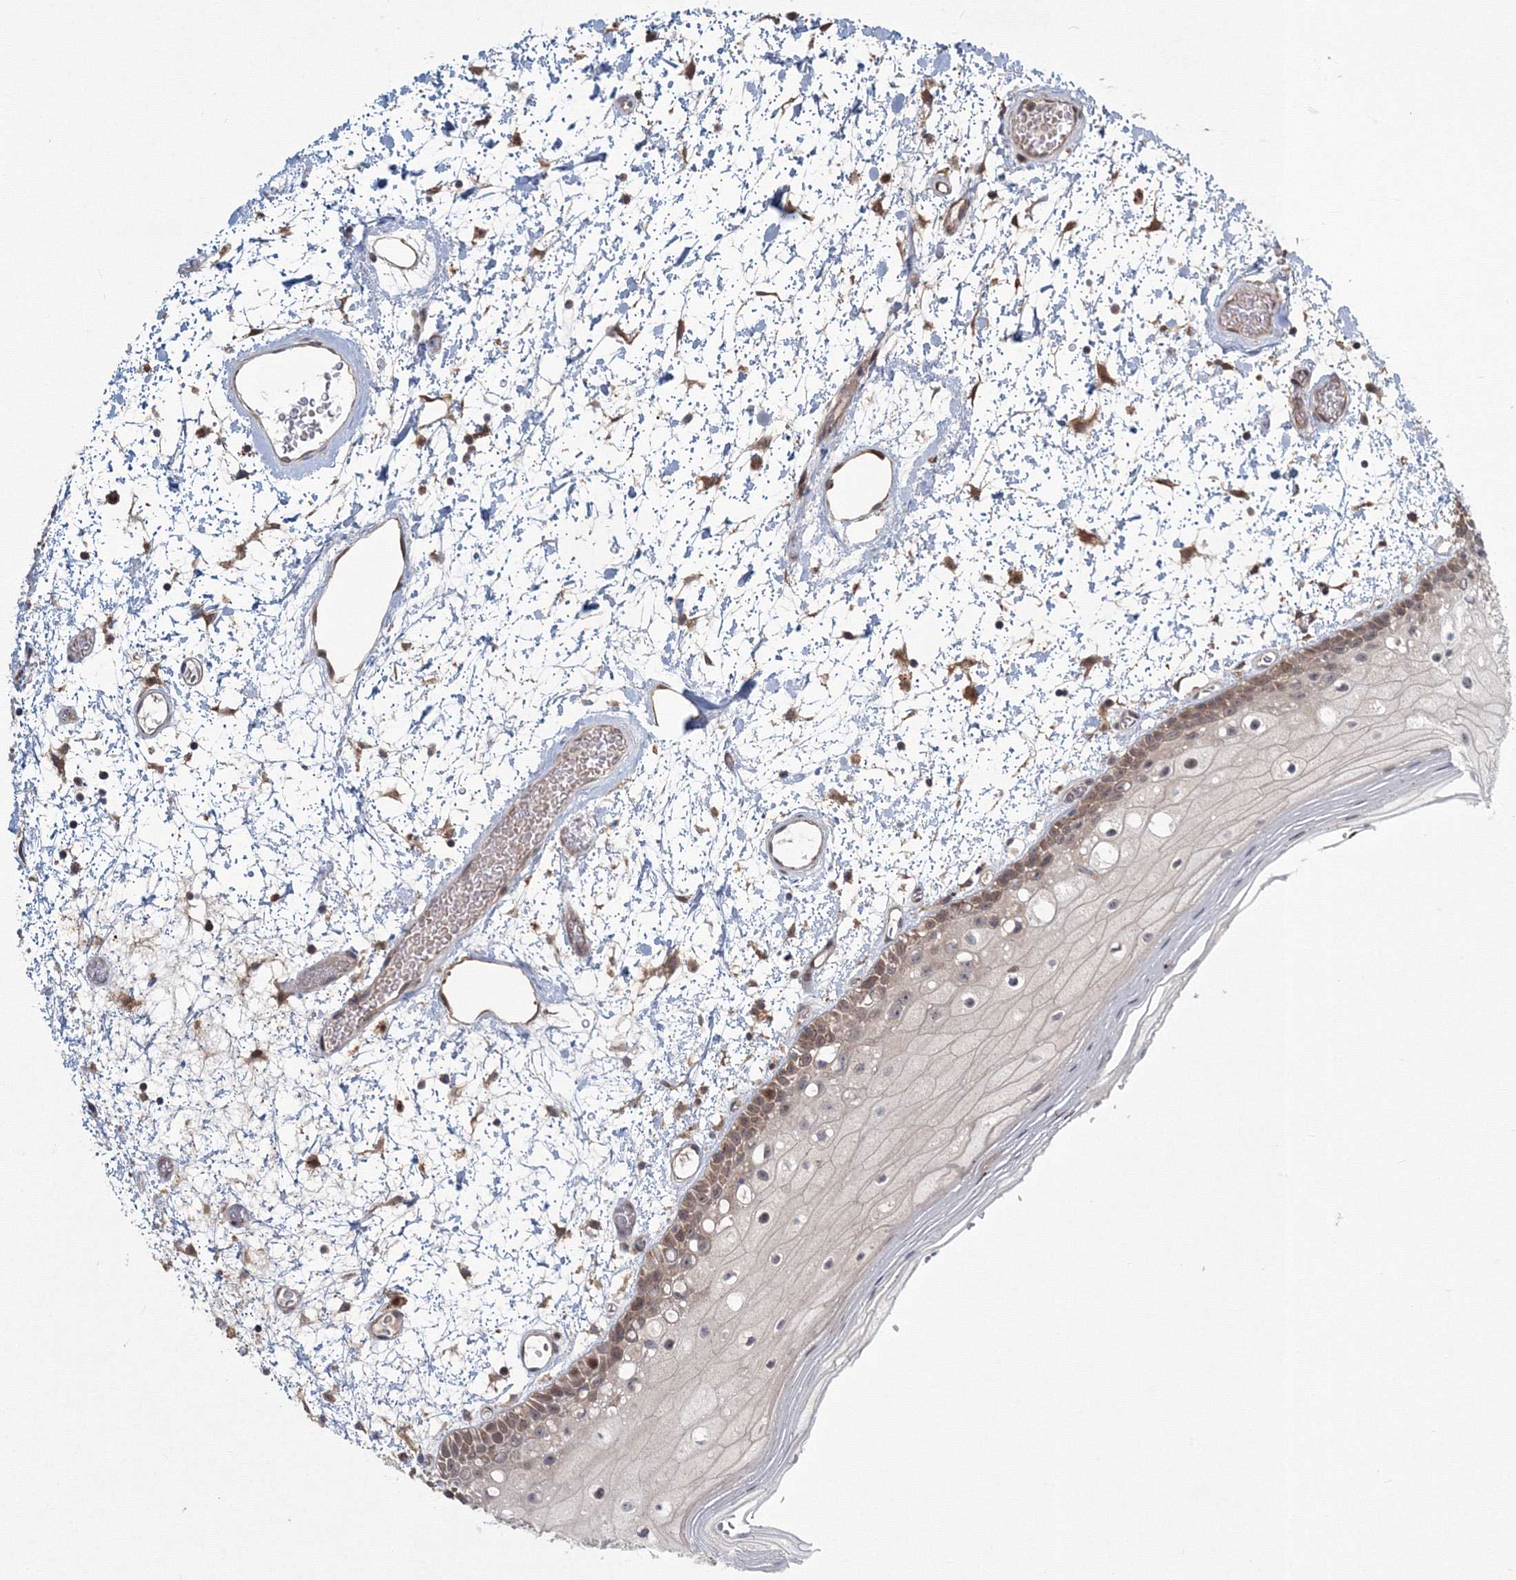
{"staining": {"intensity": "moderate", "quantity": ">75%", "location": "cytoplasmic/membranous"}, "tissue": "oral mucosa", "cell_type": "Squamous epithelial cells", "image_type": "normal", "snomed": [{"axis": "morphology", "description": "Normal tissue, NOS"}, {"axis": "topography", "description": "Oral tissue"}], "caption": "Moderate cytoplasmic/membranous positivity is appreciated in approximately >75% of squamous epithelial cells in normal oral mucosa. (Stains: DAB (3,3'-diaminobenzidine) in brown, nuclei in blue, Microscopy: brightfield microscopy at high magnification).", "gene": "MKRN2", "patient": {"sex": "male", "age": 52}}